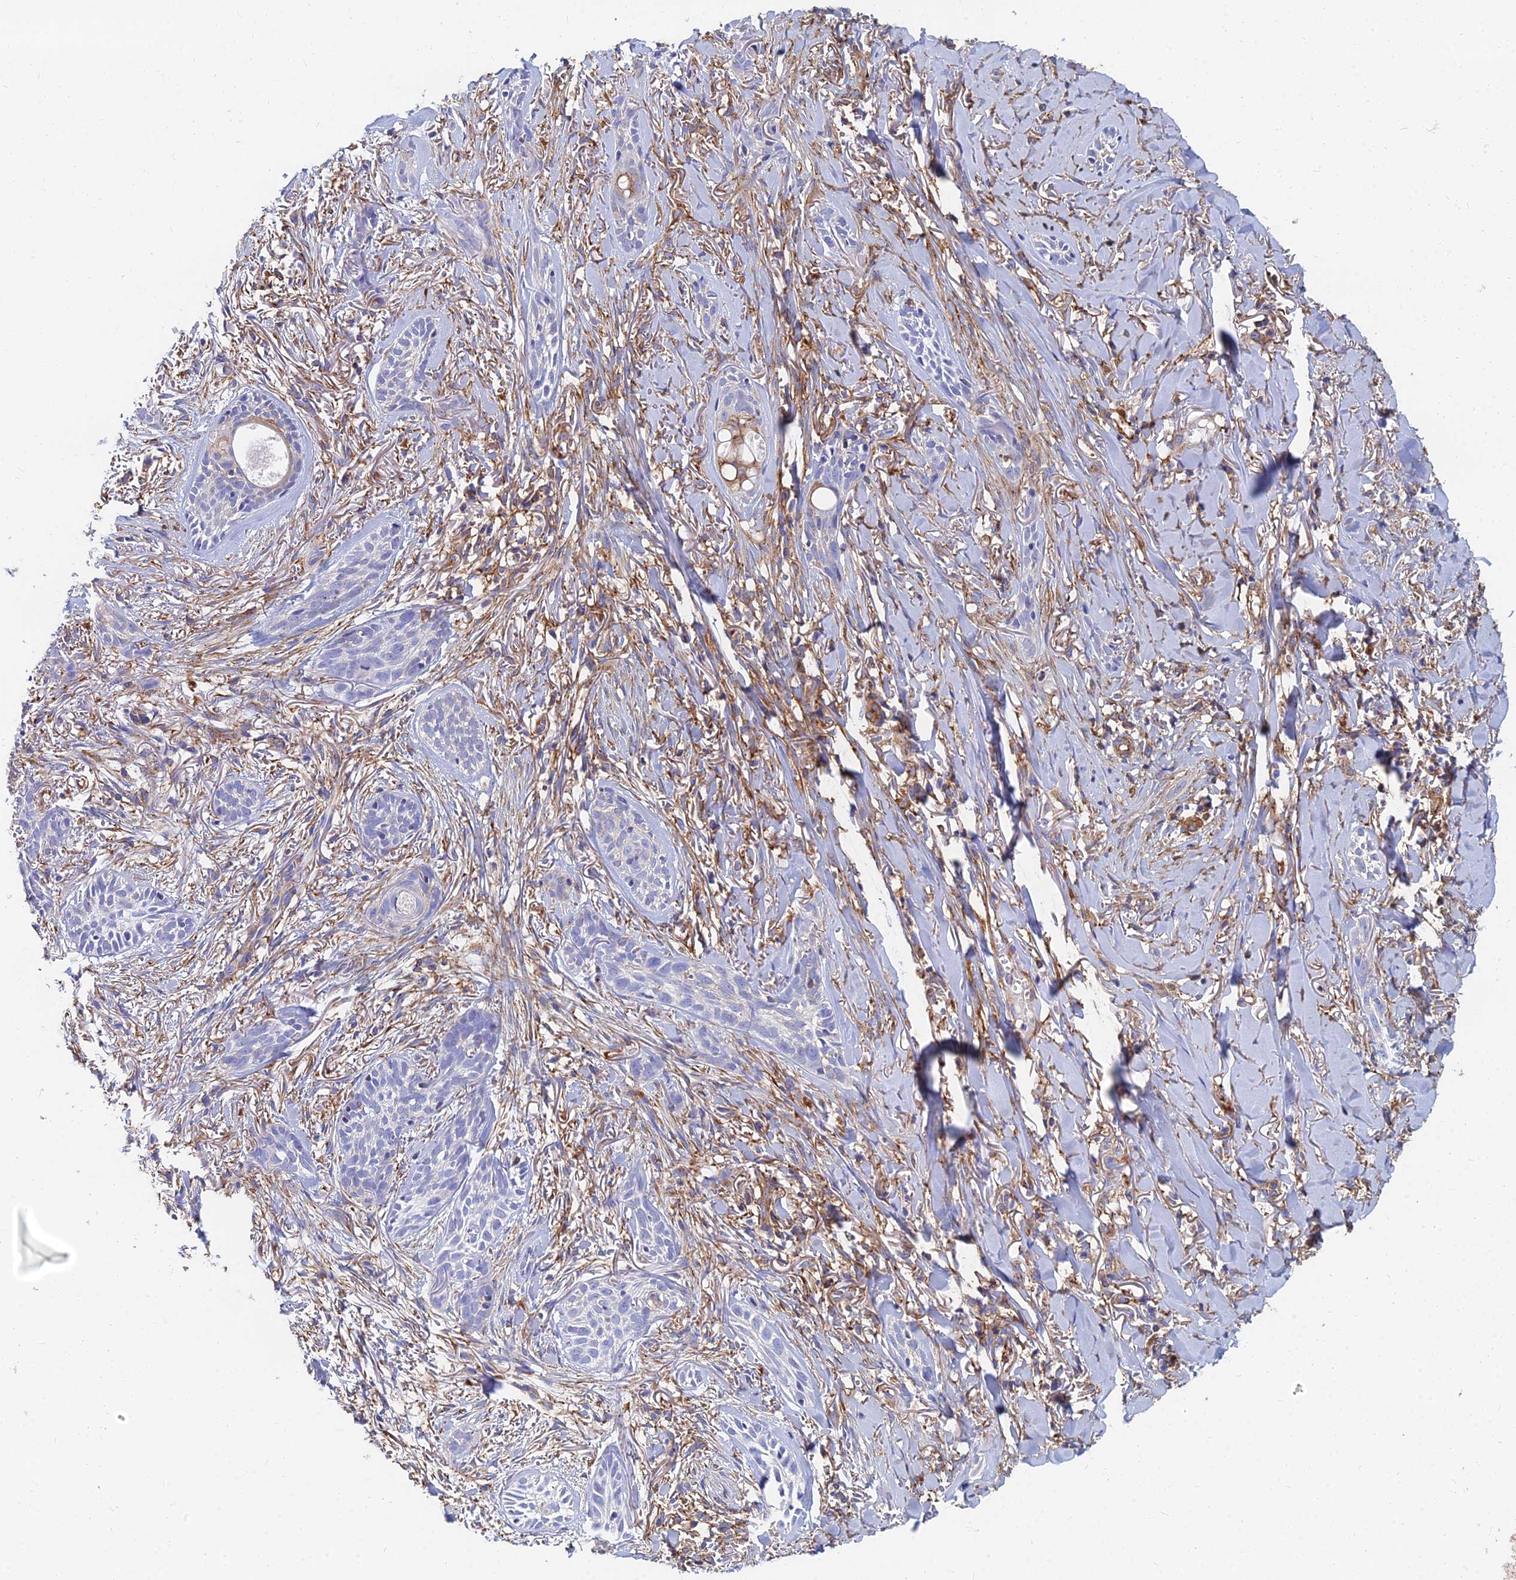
{"staining": {"intensity": "negative", "quantity": "none", "location": "none"}, "tissue": "skin cancer", "cell_type": "Tumor cells", "image_type": "cancer", "snomed": [{"axis": "morphology", "description": "Basal cell carcinoma"}, {"axis": "topography", "description": "Skin"}], "caption": "High magnification brightfield microscopy of skin basal cell carcinoma stained with DAB (3,3'-diaminobenzidine) (brown) and counterstained with hematoxylin (blue): tumor cells show no significant expression. Nuclei are stained in blue.", "gene": "GPR42", "patient": {"sex": "female", "age": 59}}